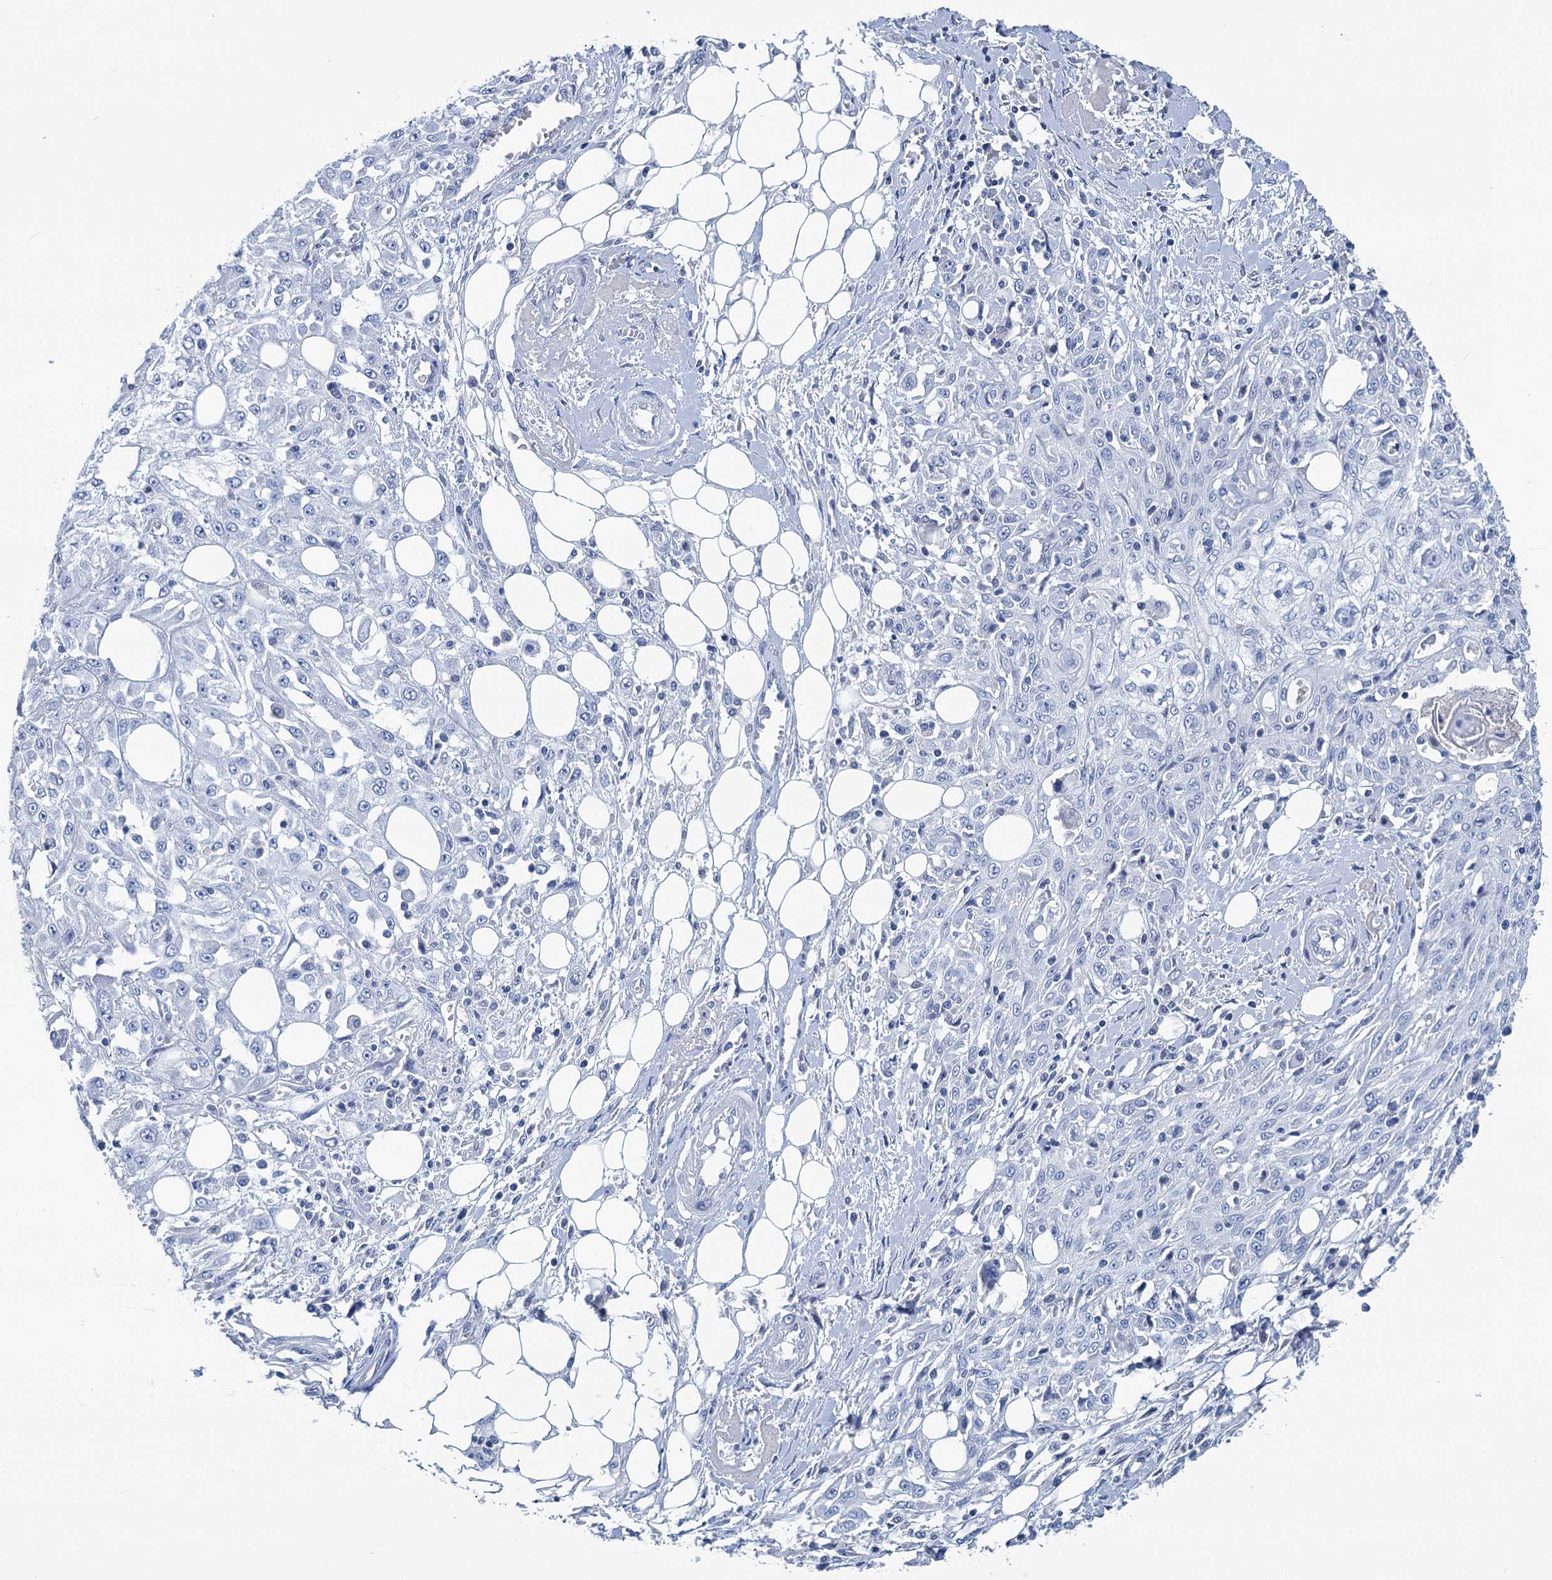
{"staining": {"intensity": "negative", "quantity": "none", "location": "none"}, "tissue": "skin cancer", "cell_type": "Tumor cells", "image_type": "cancer", "snomed": [{"axis": "morphology", "description": "Squamous cell carcinoma, NOS"}, {"axis": "morphology", "description": "Squamous cell carcinoma, metastatic, NOS"}, {"axis": "topography", "description": "Skin"}, {"axis": "topography", "description": "Lymph node"}], "caption": "This photomicrograph is of skin metastatic squamous cell carcinoma stained with immunohistochemistry to label a protein in brown with the nuclei are counter-stained blue. There is no expression in tumor cells.", "gene": "CHDH", "patient": {"sex": "male", "age": 75}}